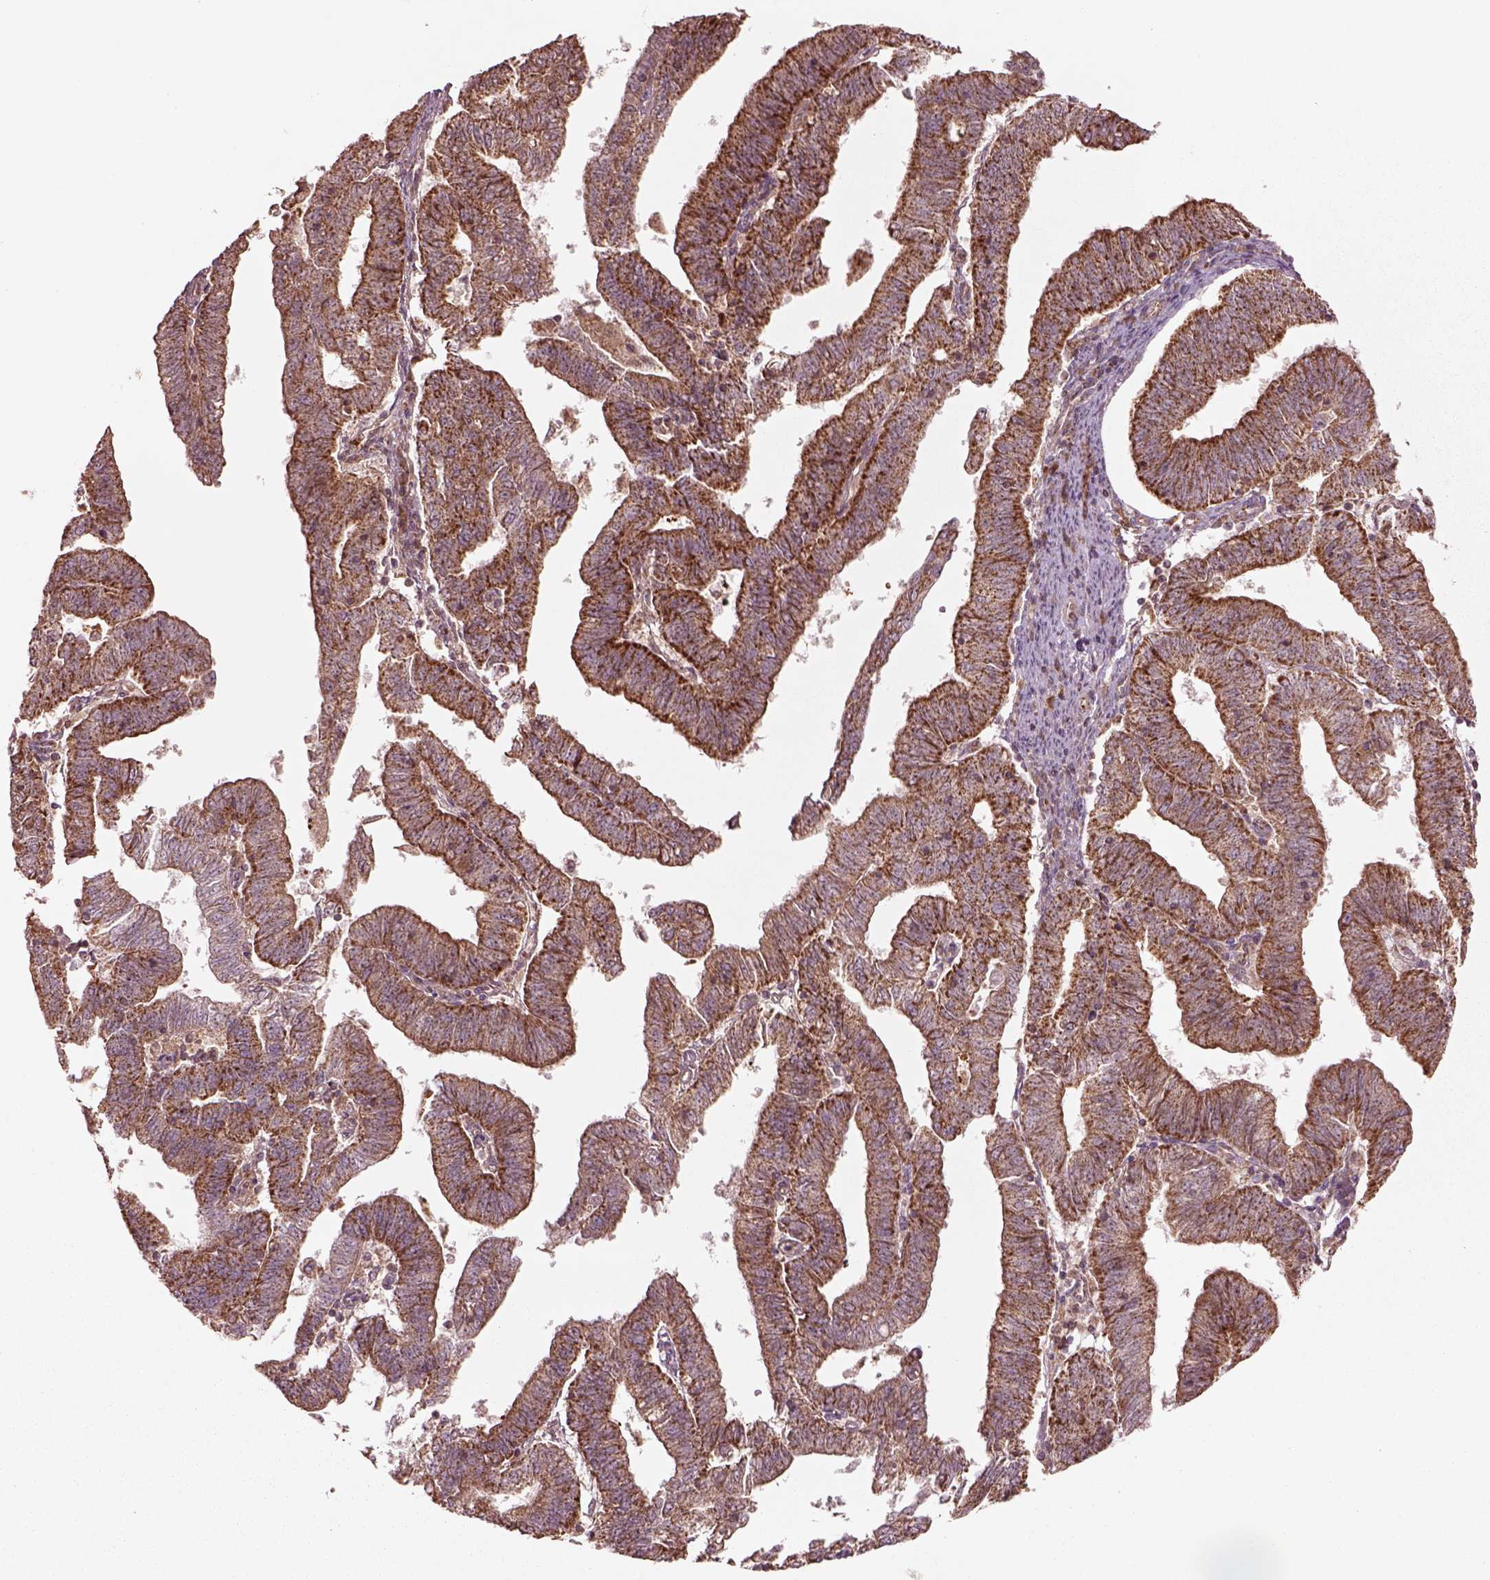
{"staining": {"intensity": "moderate", "quantity": ">75%", "location": "cytoplasmic/membranous"}, "tissue": "endometrial cancer", "cell_type": "Tumor cells", "image_type": "cancer", "snomed": [{"axis": "morphology", "description": "Adenocarcinoma, NOS"}, {"axis": "topography", "description": "Endometrium"}], "caption": "An immunohistochemistry (IHC) image of neoplastic tissue is shown. Protein staining in brown highlights moderate cytoplasmic/membranous positivity in endometrial adenocarcinoma within tumor cells.", "gene": "SLC25A5", "patient": {"sex": "female", "age": 82}}